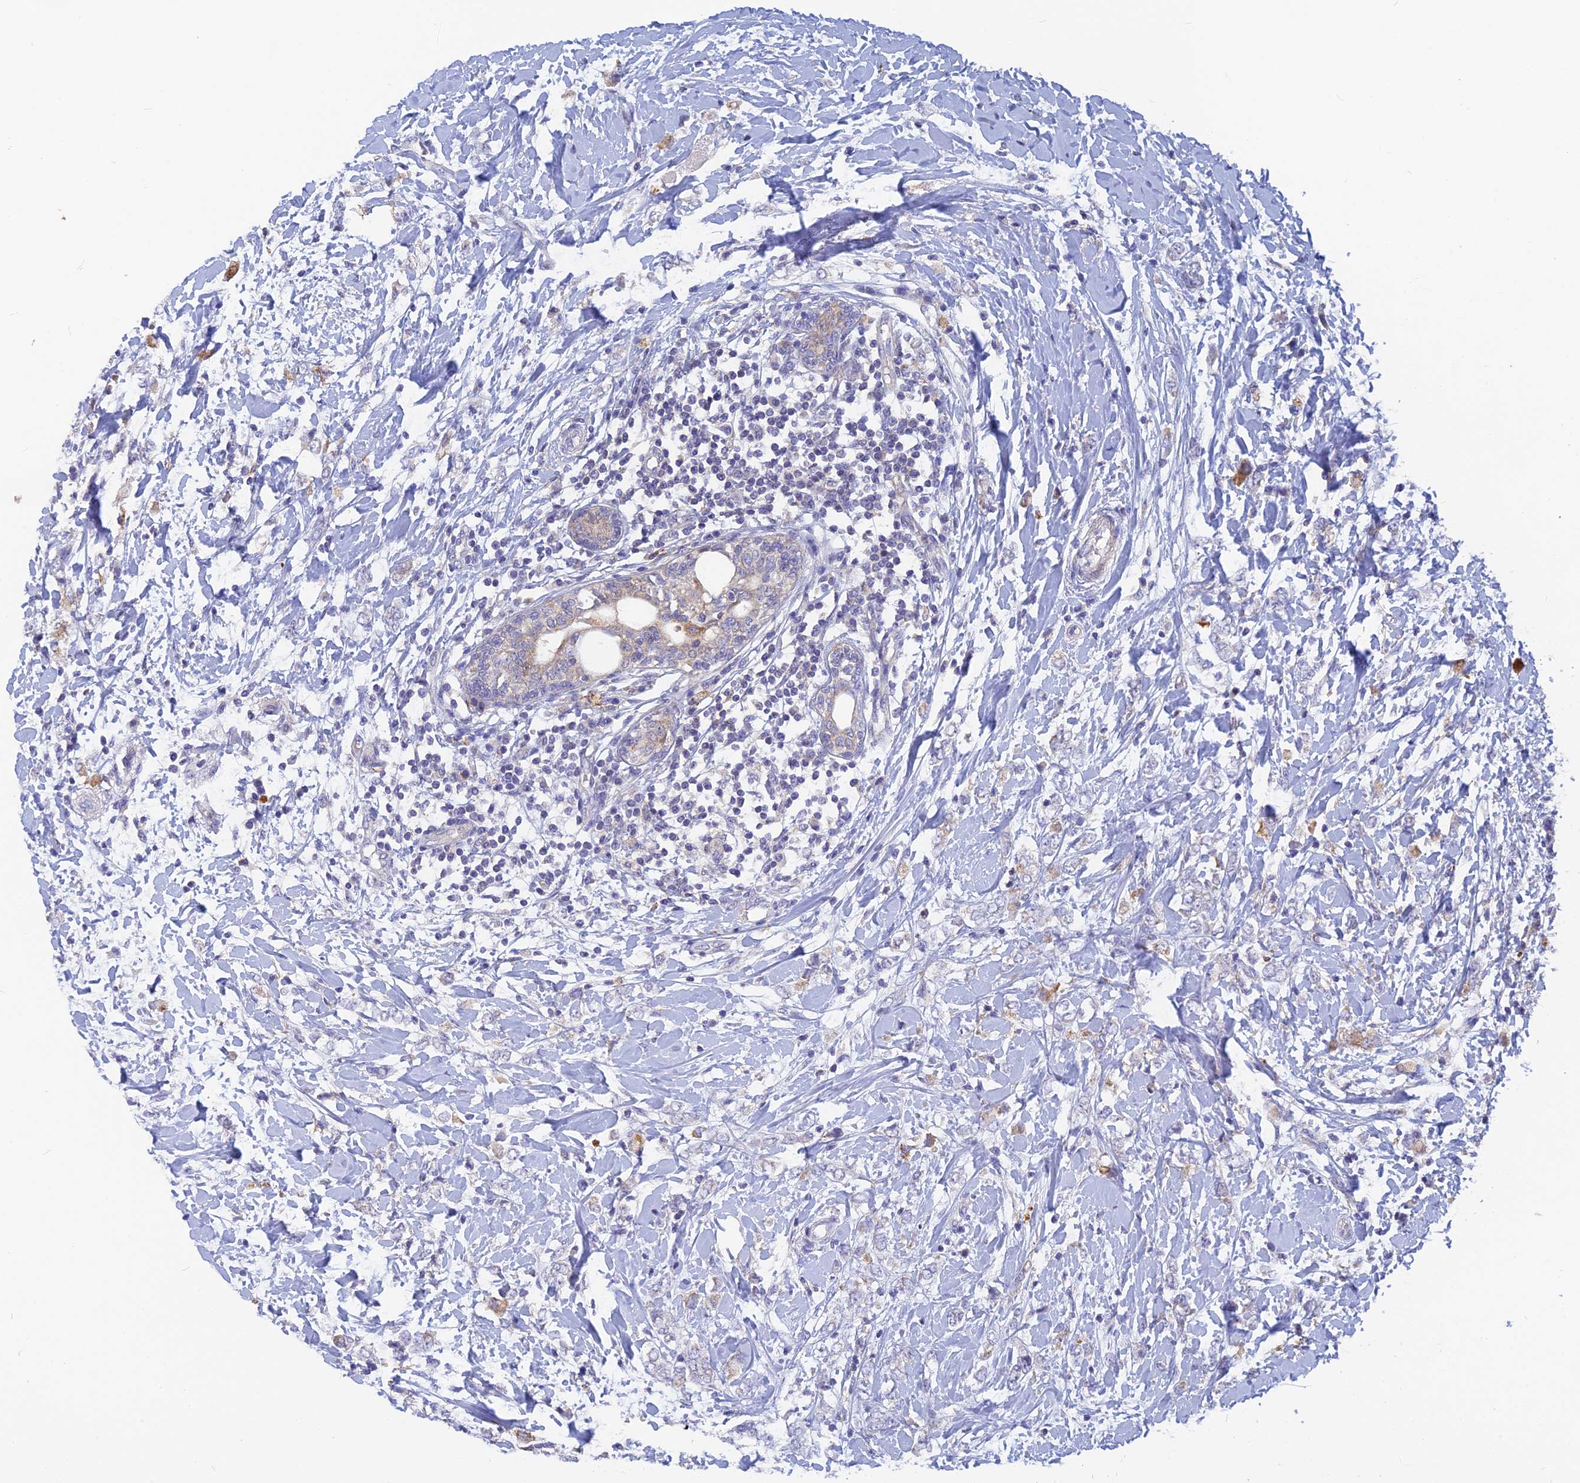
{"staining": {"intensity": "negative", "quantity": "none", "location": "none"}, "tissue": "breast cancer", "cell_type": "Tumor cells", "image_type": "cancer", "snomed": [{"axis": "morphology", "description": "Normal tissue, NOS"}, {"axis": "morphology", "description": "Lobular carcinoma"}, {"axis": "topography", "description": "Breast"}], "caption": "This is a histopathology image of immunohistochemistry staining of breast cancer (lobular carcinoma), which shows no staining in tumor cells.", "gene": "CACNA1B", "patient": {"sex": "female", "age": 47}}